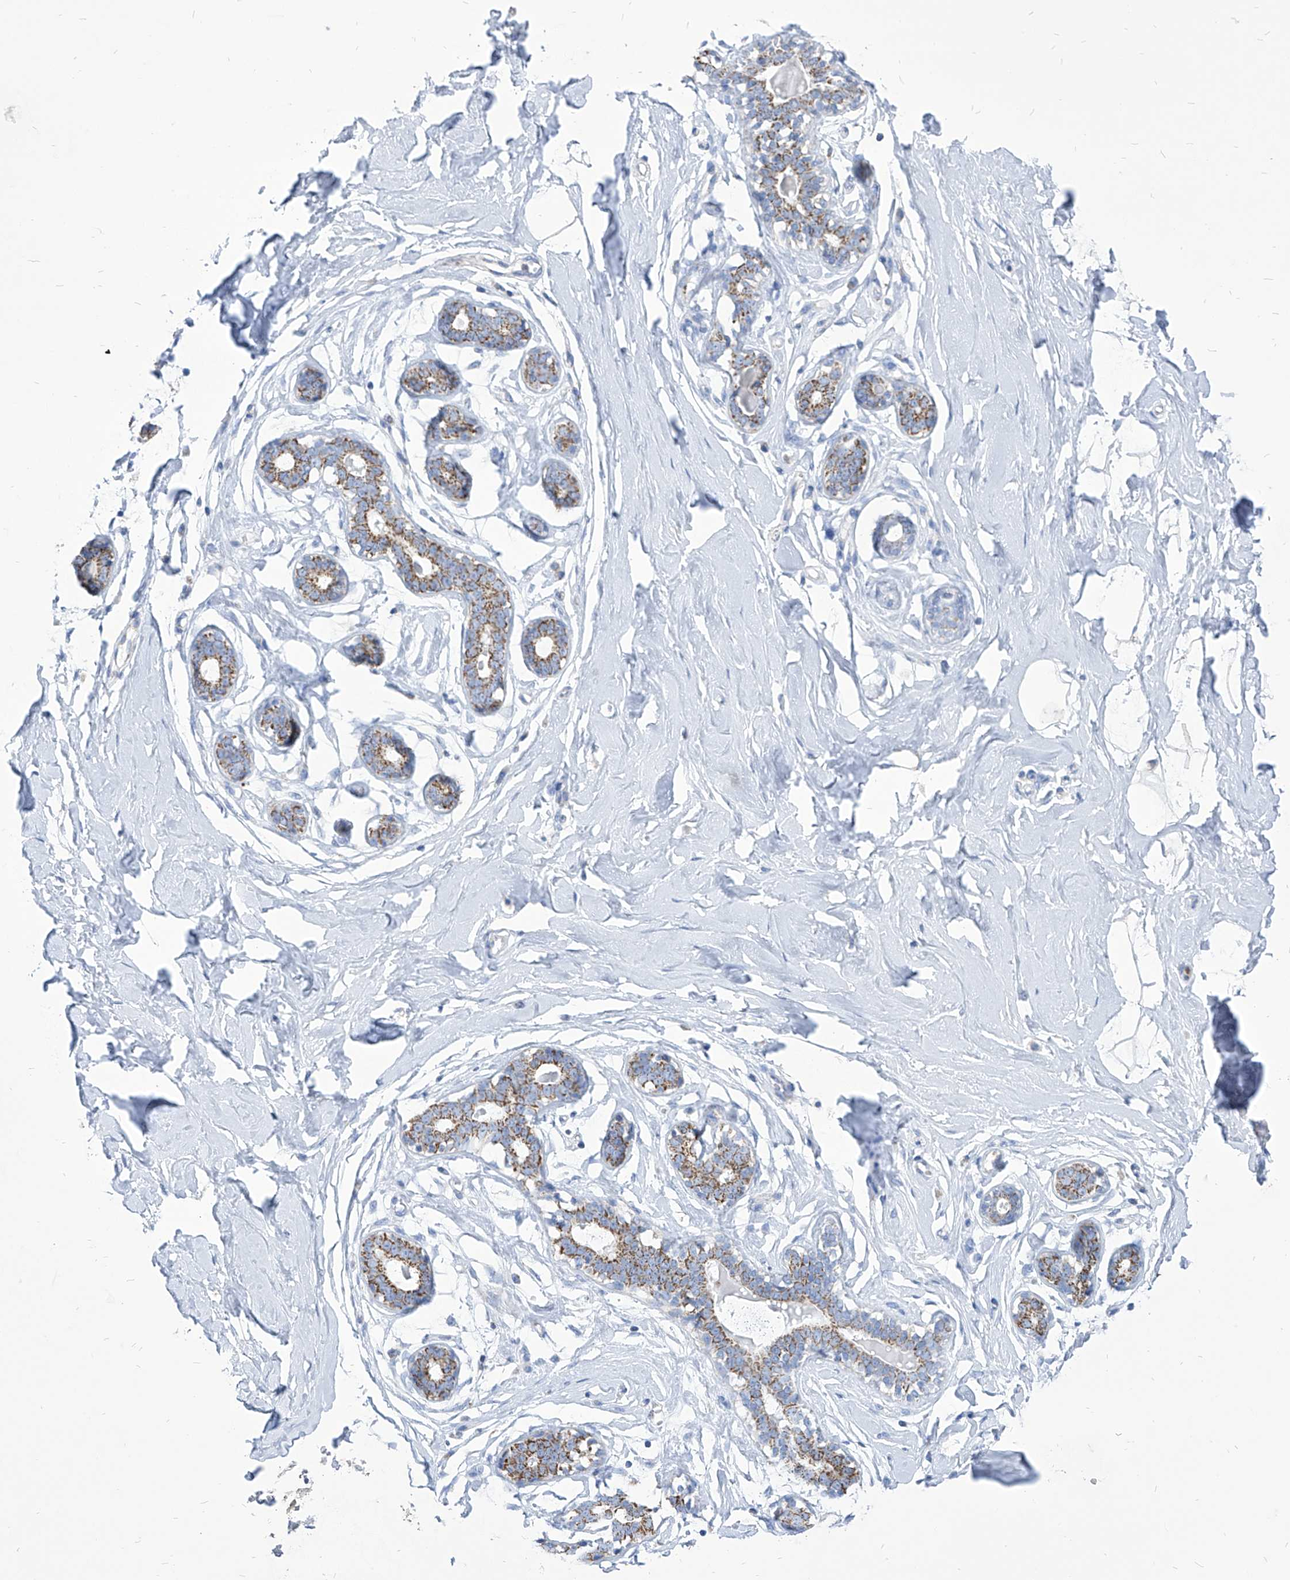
{"staining": {"intensity": "negative", "quantity": "none", "location": "none"}, "tissue": "breast", "cell_type": "Adipocytes", "image_type": "normal", "snomed": [{"axis": "morphology", "description": "Normal tissue, NOS"}, {"axis": "morphology", "description": "Adenoma, NOS"}, {"axis": "topography", "description": "Breast"}], "caption": "This histopathology image is of normal breast stained with immunohistochemistry (IHC) to label a protein in brown with the nuclei are counter-stained blue. There is no expression in adipocytes.", "gene": "COQ3", "patient": {"sex": "female", "age": 23}}